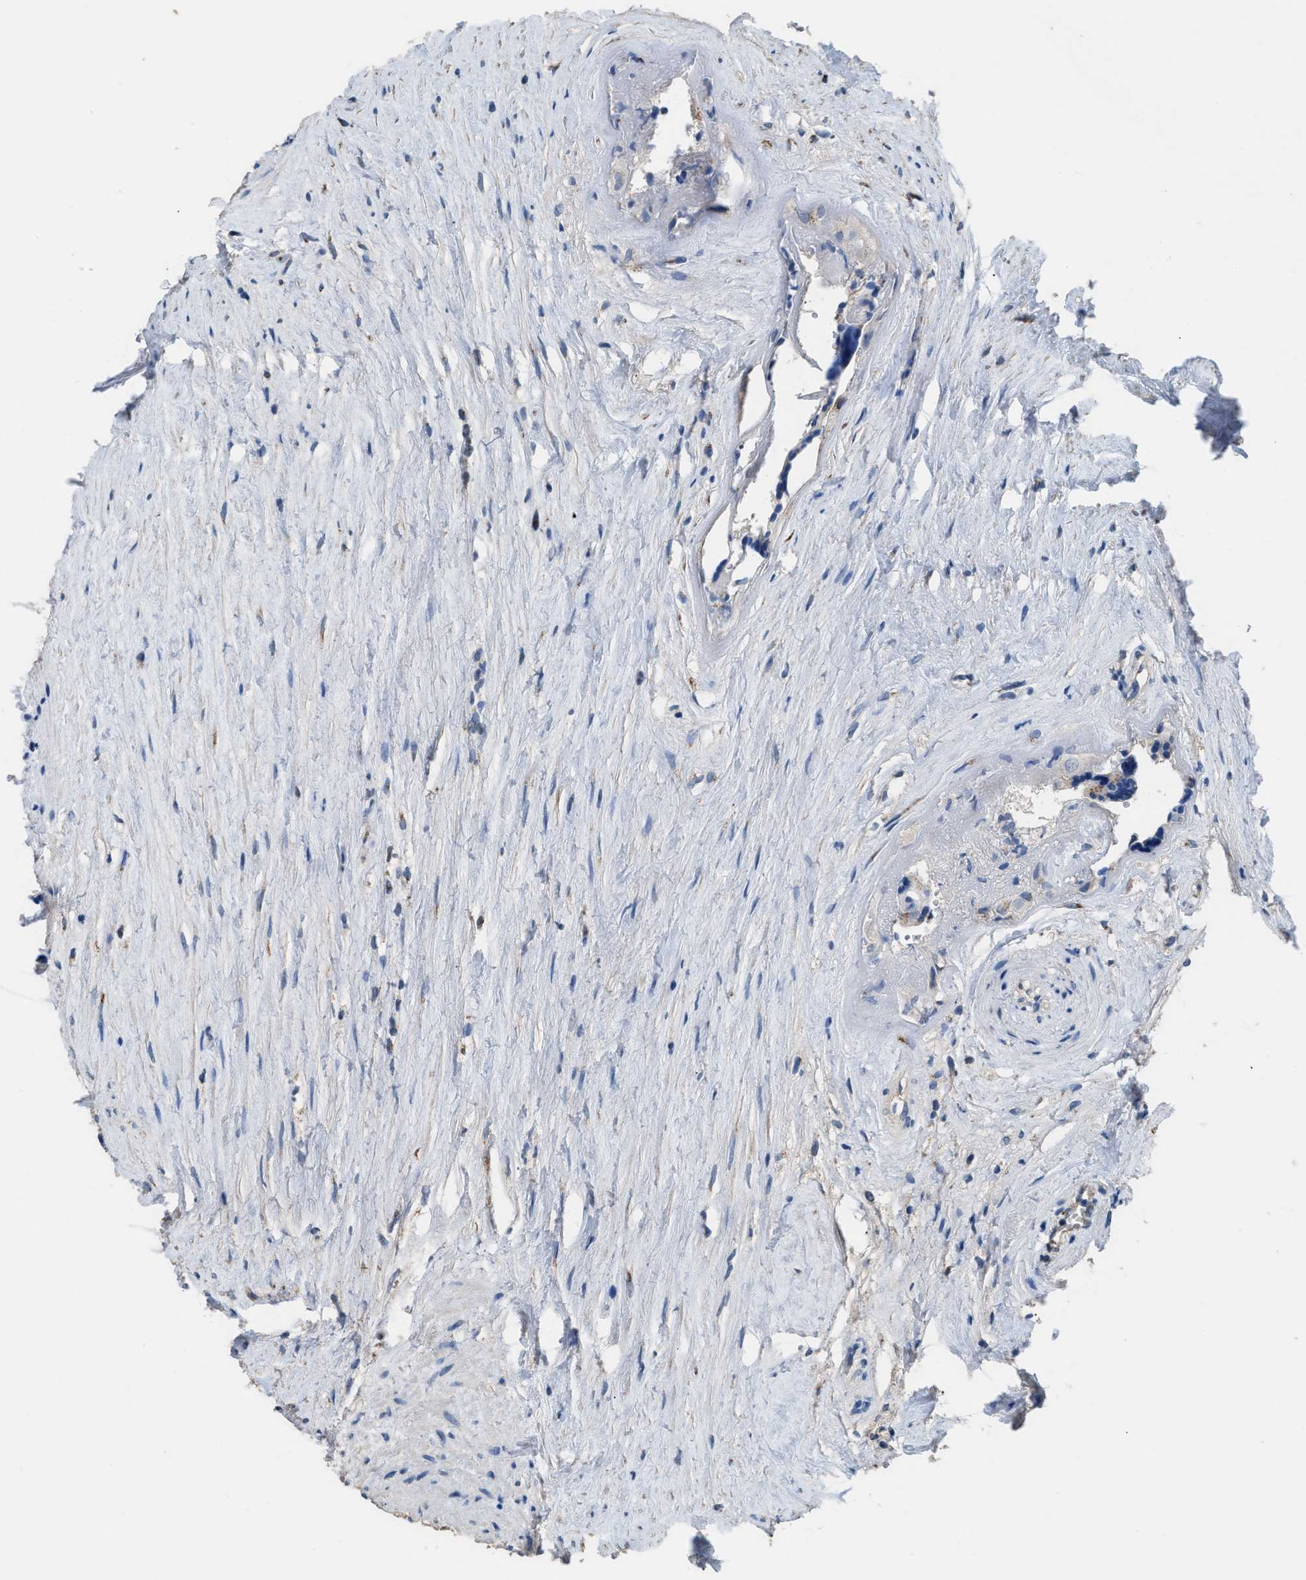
{"staining": {"intensity": "moderate", "quantity": "25%-75%", "location": "cytoplasmic/membranous"}, "tissue": "placenta", "cell_type": "Trophoblastic cells", "image_type": "normal", "snomed": [{"axis": "morphology", "description": "Normal tissue, NOS"}, {"axis": "topography", "description": "Placenta"}], "caption": "Immunohistochemistry (IHC) photomicrograph of unremarkable placenta: placenta stained using immunohistochemistry demonstrates medium levels of moderate protein expression localized specifically in the cytoplasmic/membranous of trophoblastic cells, appearing as a cytoplasmic/membranous brown color.", "gene": "GOLM1", "patient": {"sex": "female", "age": 30}}